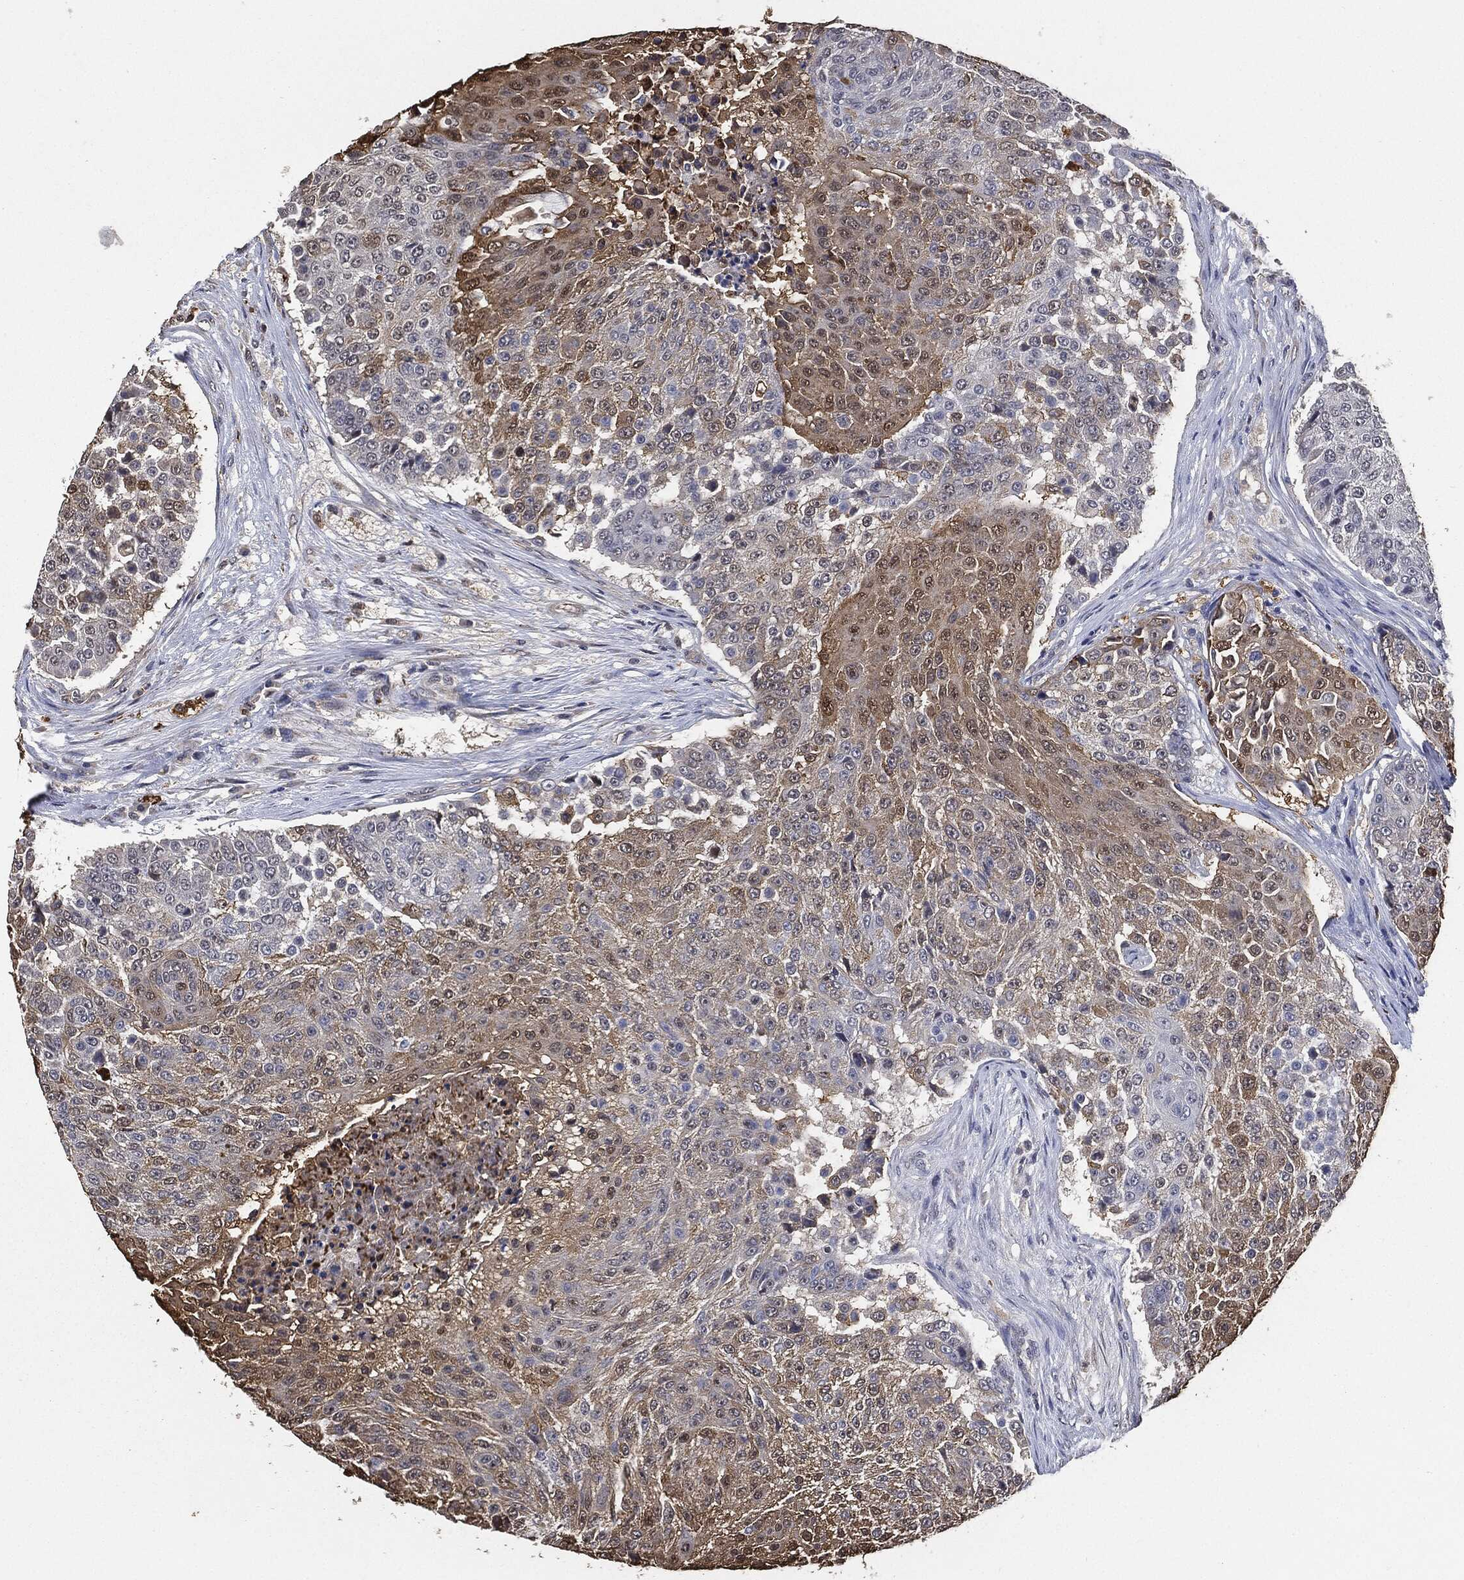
{"staining": {"intensity": "weak", "quantity": "25%-75%", "location": "cytoplasmic/membranous"}, "tissue": "urothelial cancer", "cell_type": "Tumor cells", "image_type": "cancer", "snomed": [{"axis": "morphology", "description": "Urothelial carcinoma, High grade"}, {"axis": "topography", "description": "Urinary bladder"}], "caption": "High-power microscopy captured an immunohistochemistry (IHC) histopathology image of urothelial carcinoma (high-grade), revealing weak cytoplasmic/membranous expression in about 25%-75% of tumor cells. Nuclei are stained in blue.", "gene": "S100A9", "patient": {"sex": "female", "age": 63}}